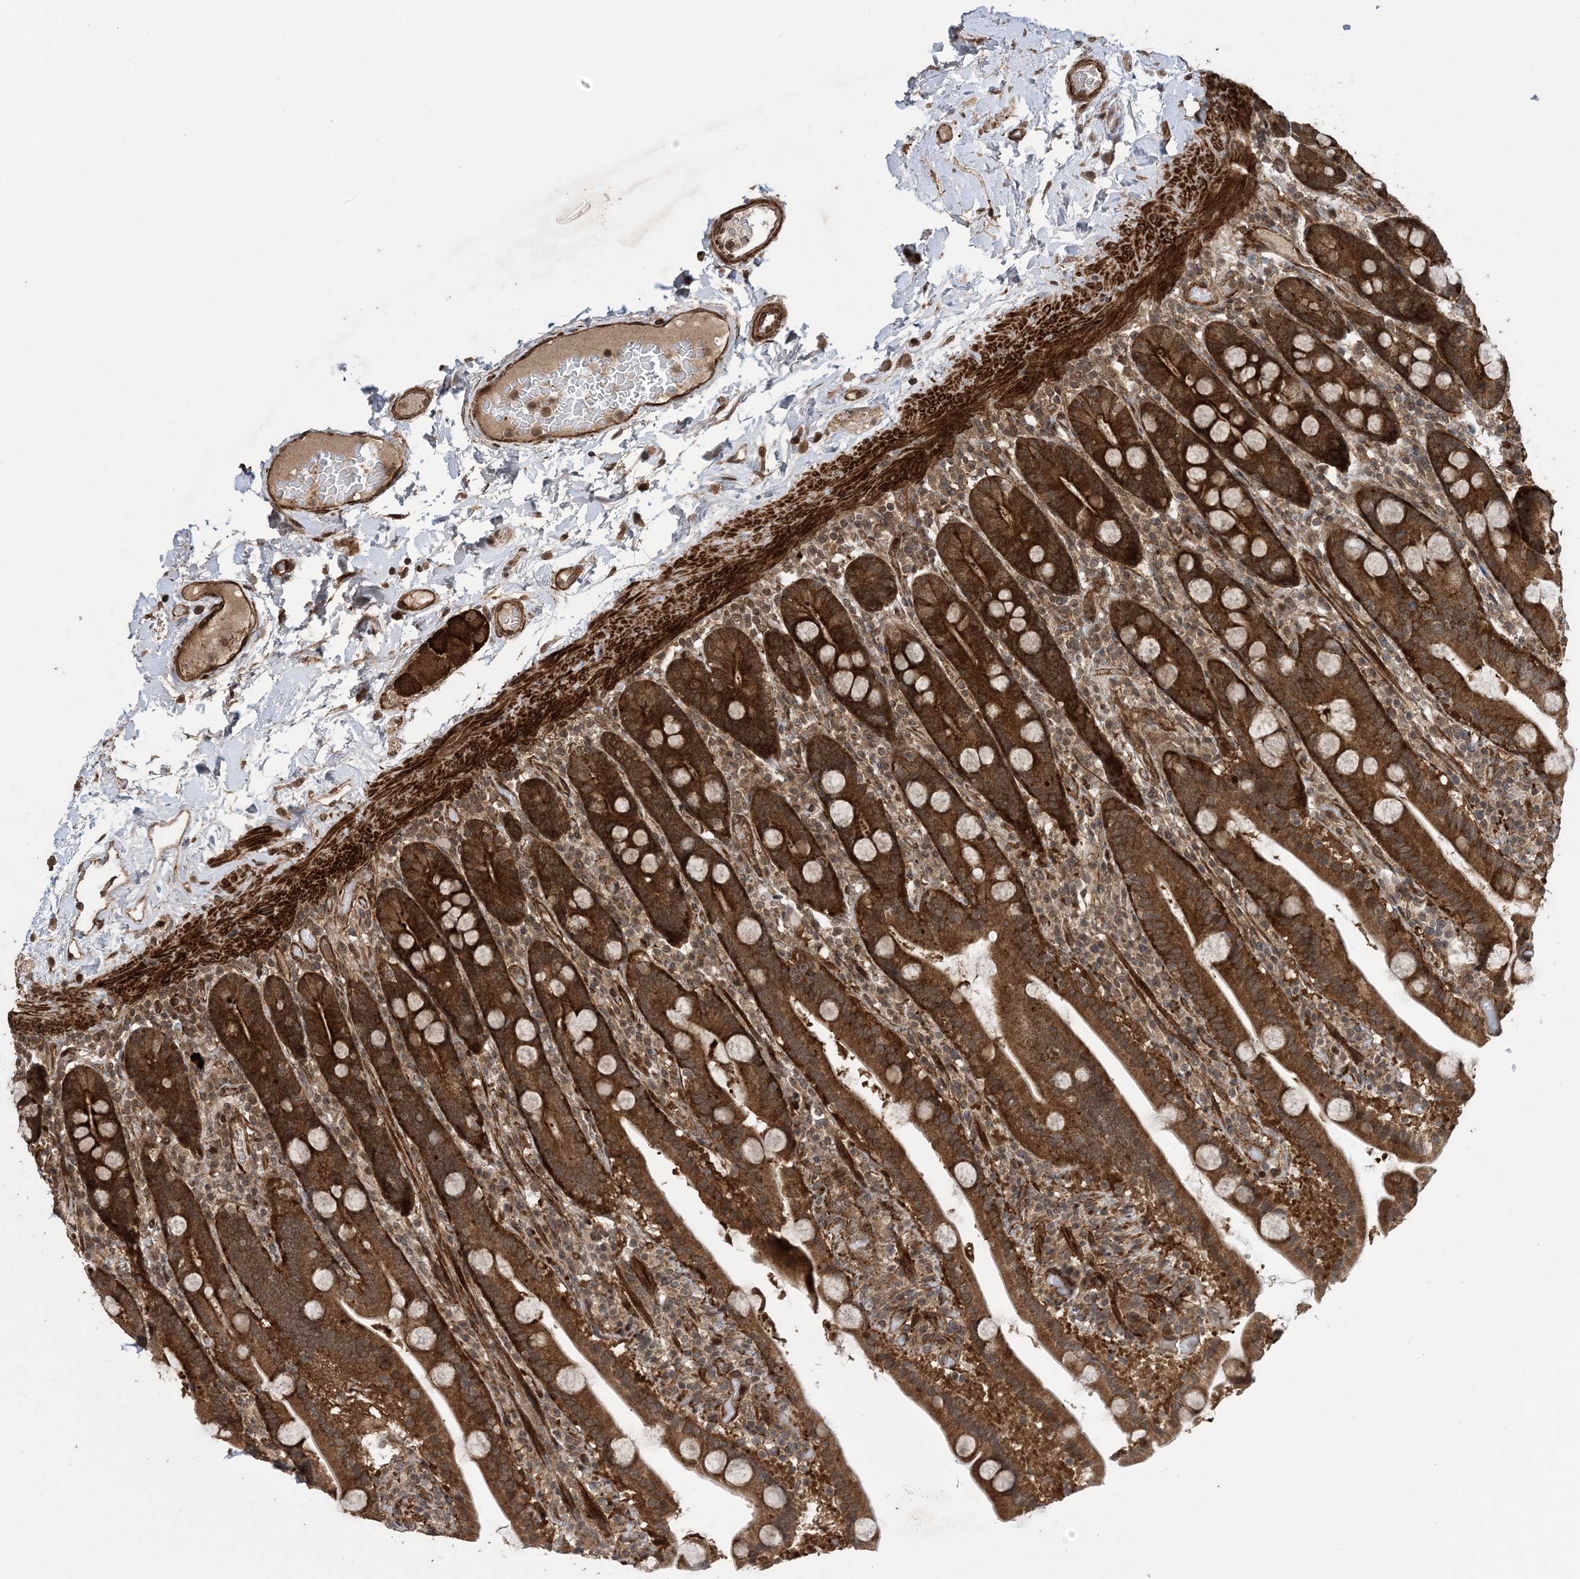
{"staining": {"intensity": "strong", "quantity": ">75%", "location": "cytoplasmic/membranous"}, "tissue": "duodenum", "cell_type": "Glandular cells", "image_type": "normal", "snomed": [{"axis": "morphology", "description": "Normal tissue, NOS"}, {"axis": "topography", "description": "Duodenum"}], "caption": "Immunohistochemistry photomicrograph of normal human duodenum stained for a protein (brown), which displays high levels of strong cytoplasmic/membranous positivity in about >75% of glandular cells.", "gene": "ZNF511", "patient": {"sex": "male", "age": 55}}